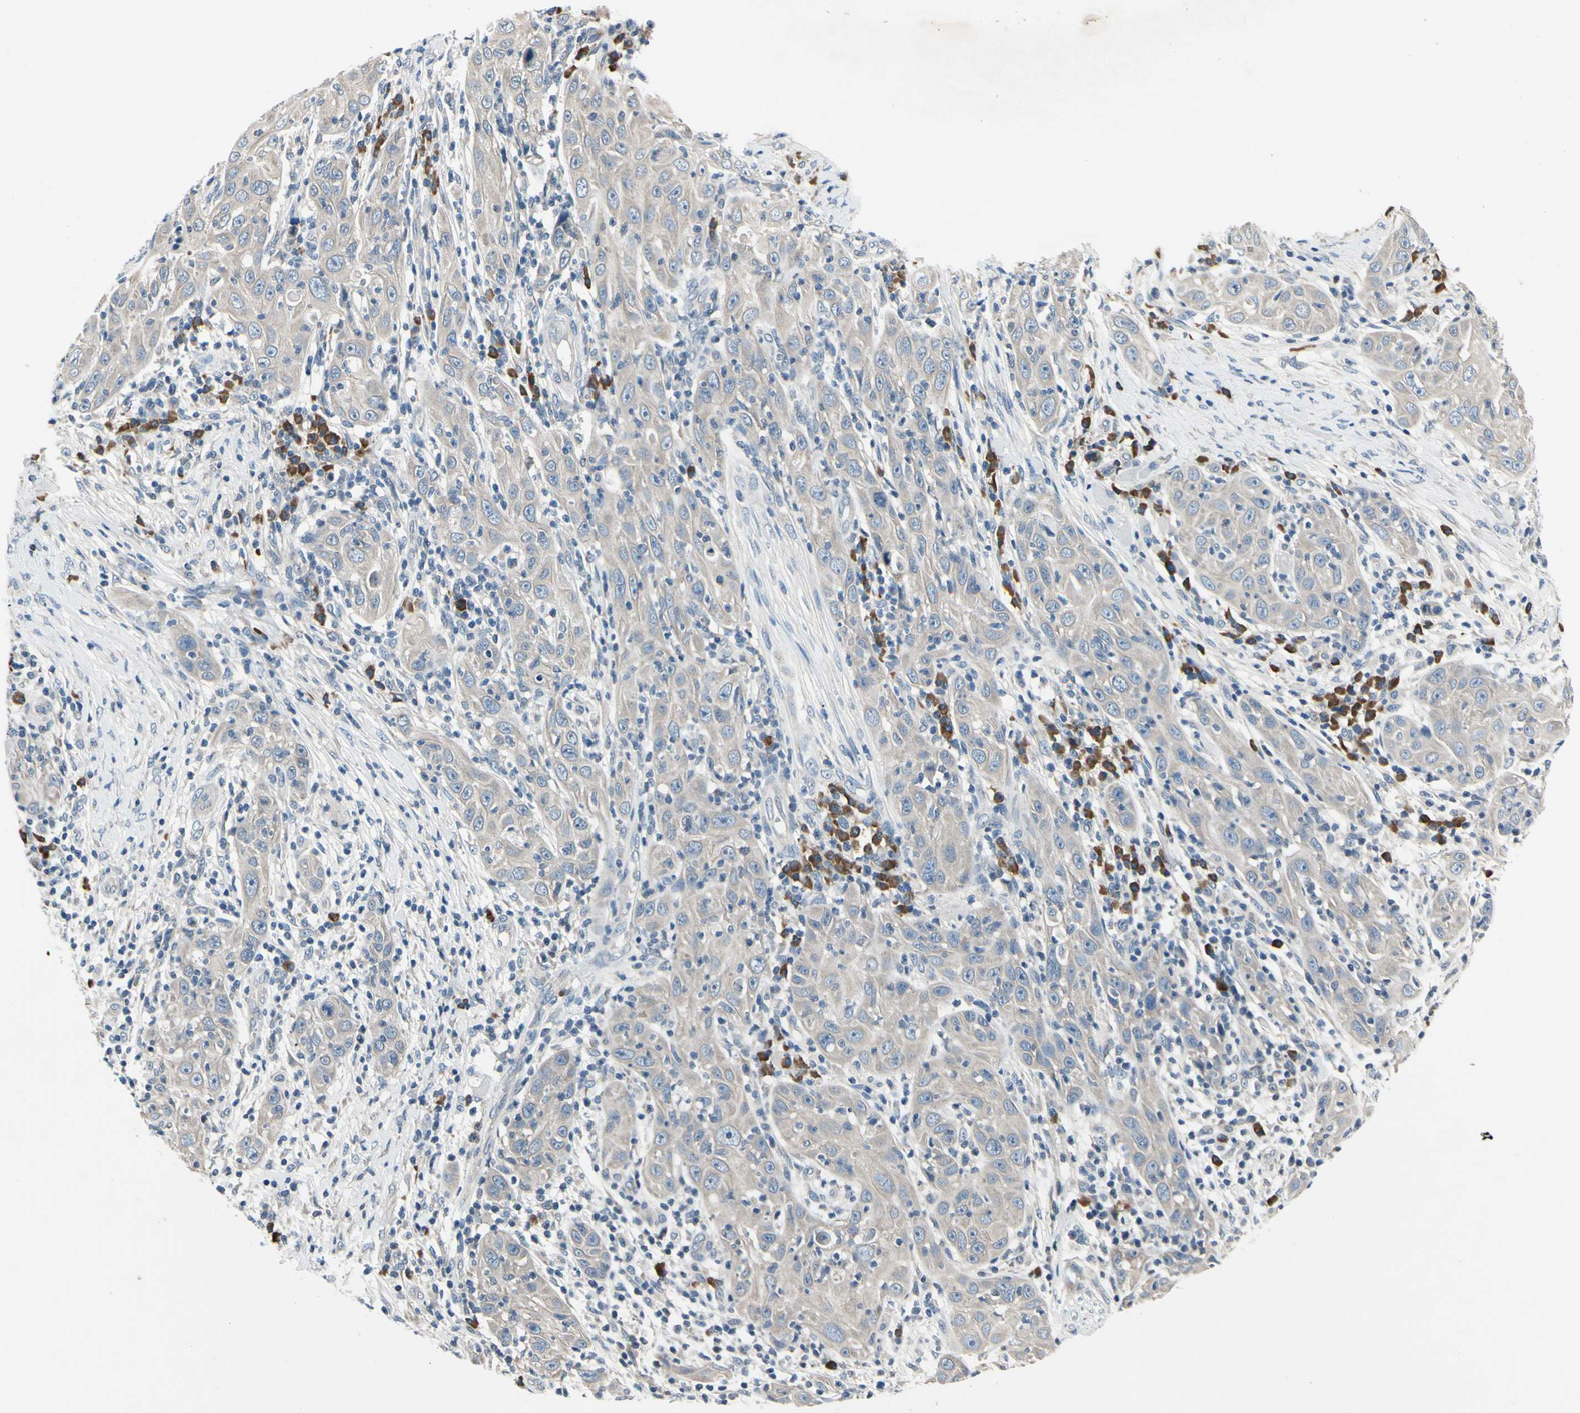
{"staining": {"intensity": "weak", "quantity": "25%-75%", "location": "cytoplasmic/membranous"}, "tissue": "skin cancer", "cell_type": "Tumor cells", "image_type": "cancer", "snomed": [{"axis": "morphology", "description": "Squamous cell carcinoma, NOS"}, {"axis": "topography", "description": "Skin"}], "caption": "A high-resolution photomicrograph shows immunohistochemistry staining of squamous cell carcinoma (skin), which displays weak cytoplasmic/membranous expression in approximately 25%-75% of tumor cells.", "gene": "SELENOK", "patient": {"sex": "female", "age": 88}}